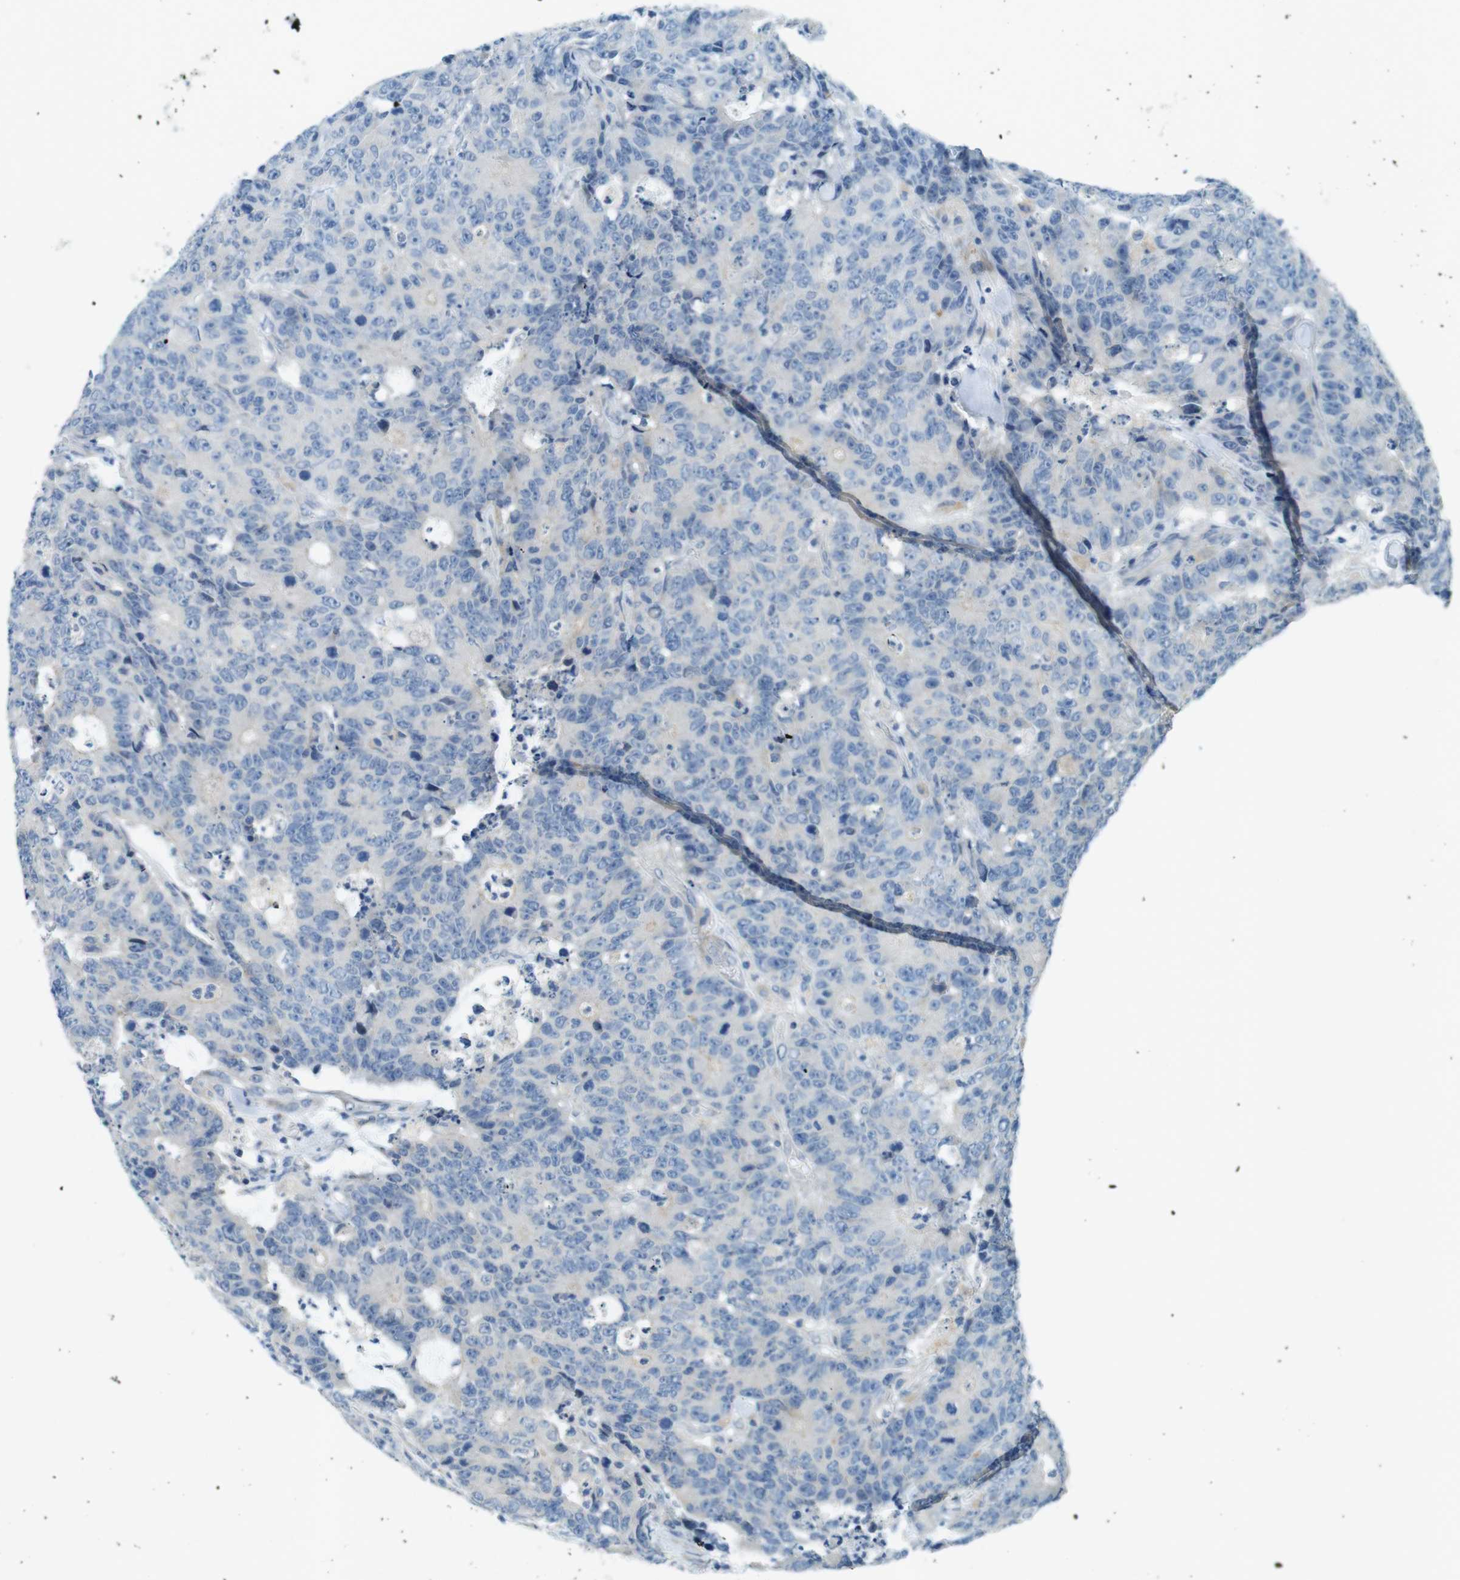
{"staining": {"intensity": "negative", "quantity": "none", "location": "none"}, "tissue": "colorectal cancer", "cell_type": "Tumor cells", "image_type": "cancer", "snomed": [{"axis": "morphology", "description": "Adenocarcinoma, NOS"}, {"axis": "topography", "description": "Colon"}], "caption": "Immunohistochemical staining of adenocarcinoma (colorectal) shows no significant expression in tumor cells.", "gene": "TYW1", "patient": {"sex": "female", "age": 86}}